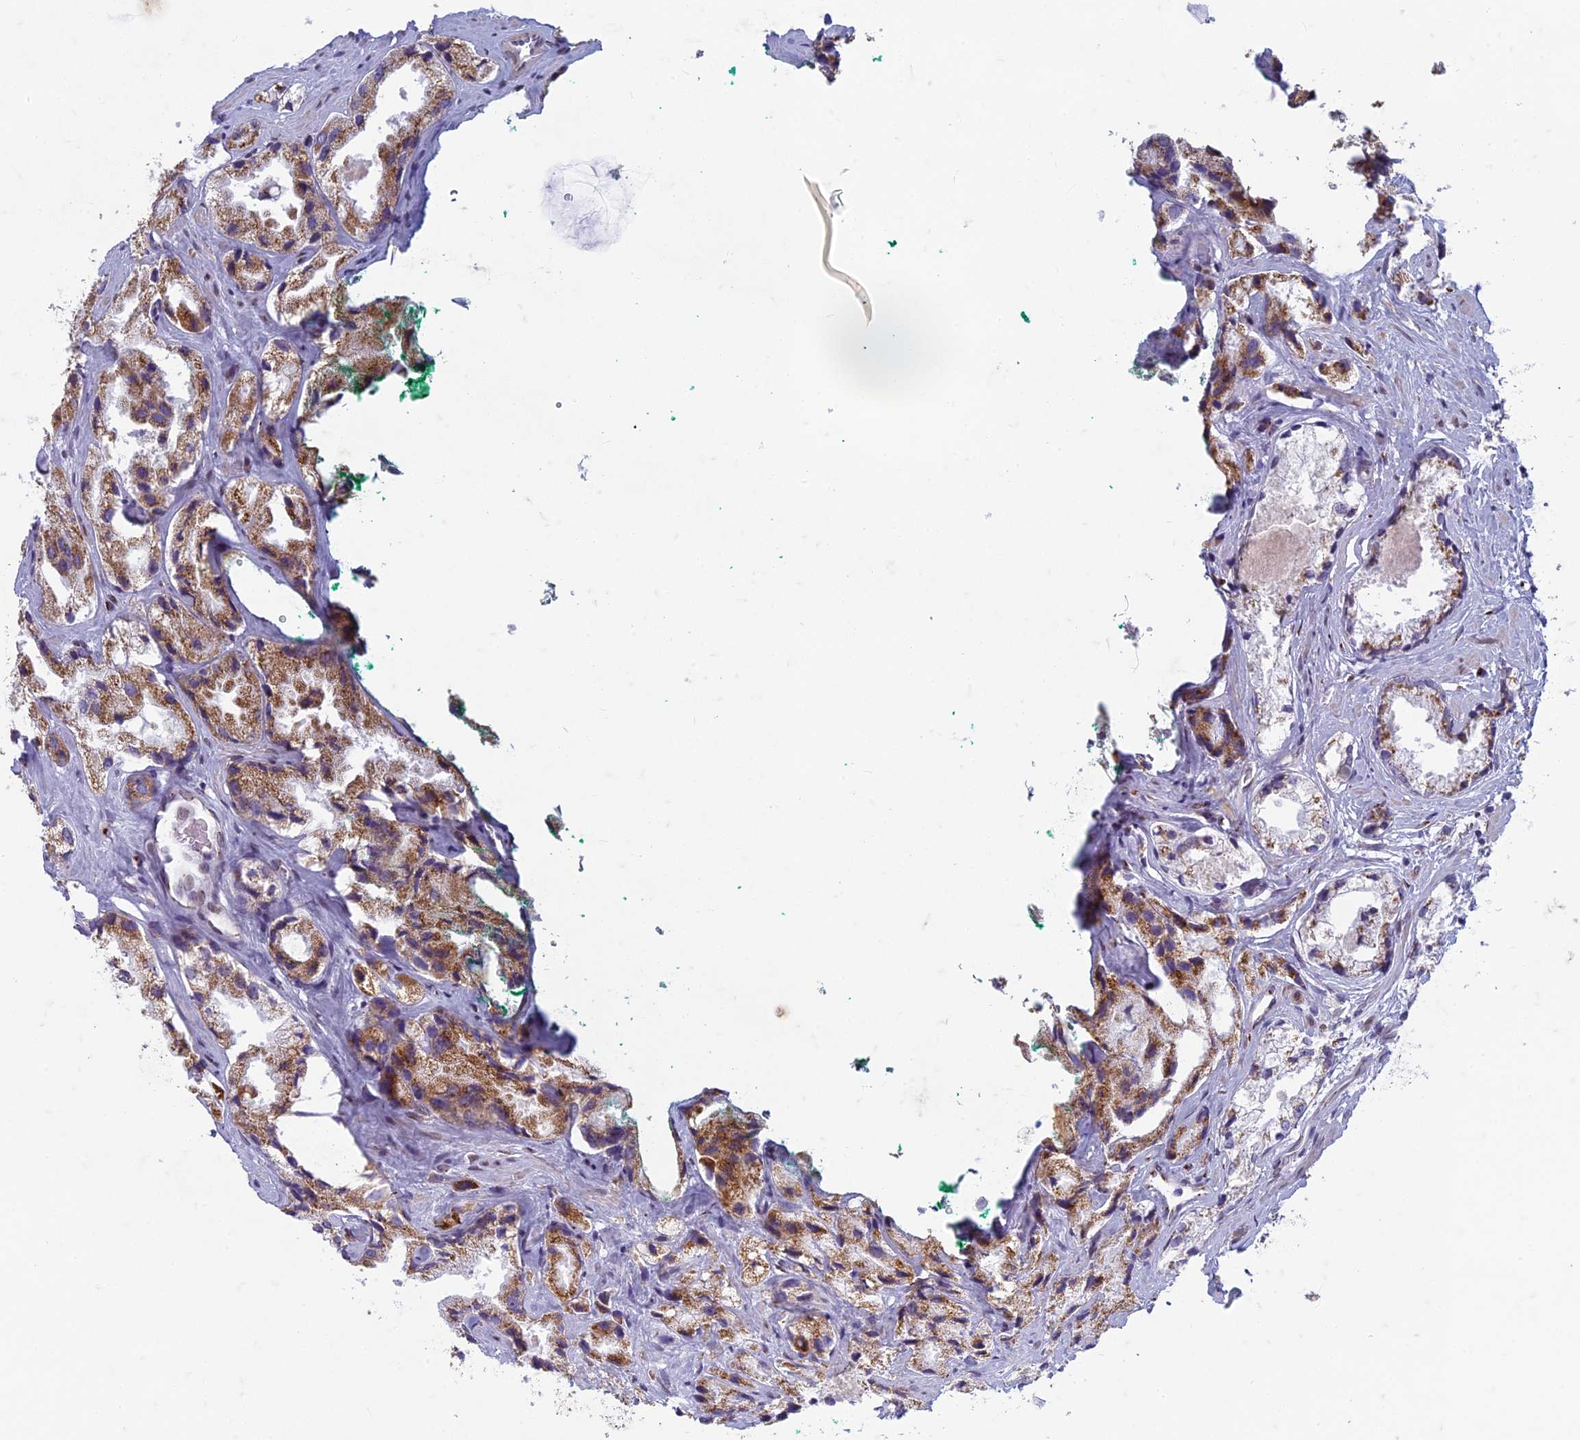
{"staining": {"intensity": "moderate", "quantity": ">75%", "location": "cytoplasmic/membranous"}, "tissue": "prostate cancer", "cell_type": "Tumor cells", "image_type": "cancer", "snomed": [{"axis": "morphology", "description": "Adenocarcinoma, High grade"}, {"axis": "topography", "description": "Prostate"}], "caption": "Prostate cancer (high-grade adenocarcinoma) tissue demonstrates moderate cytoplasmic/membranous expression in about >75% of tumor cells, visualized by immunohistochemistry.", "gene": "FAM3C", "patient": {"sex": "male", "age": 66}}